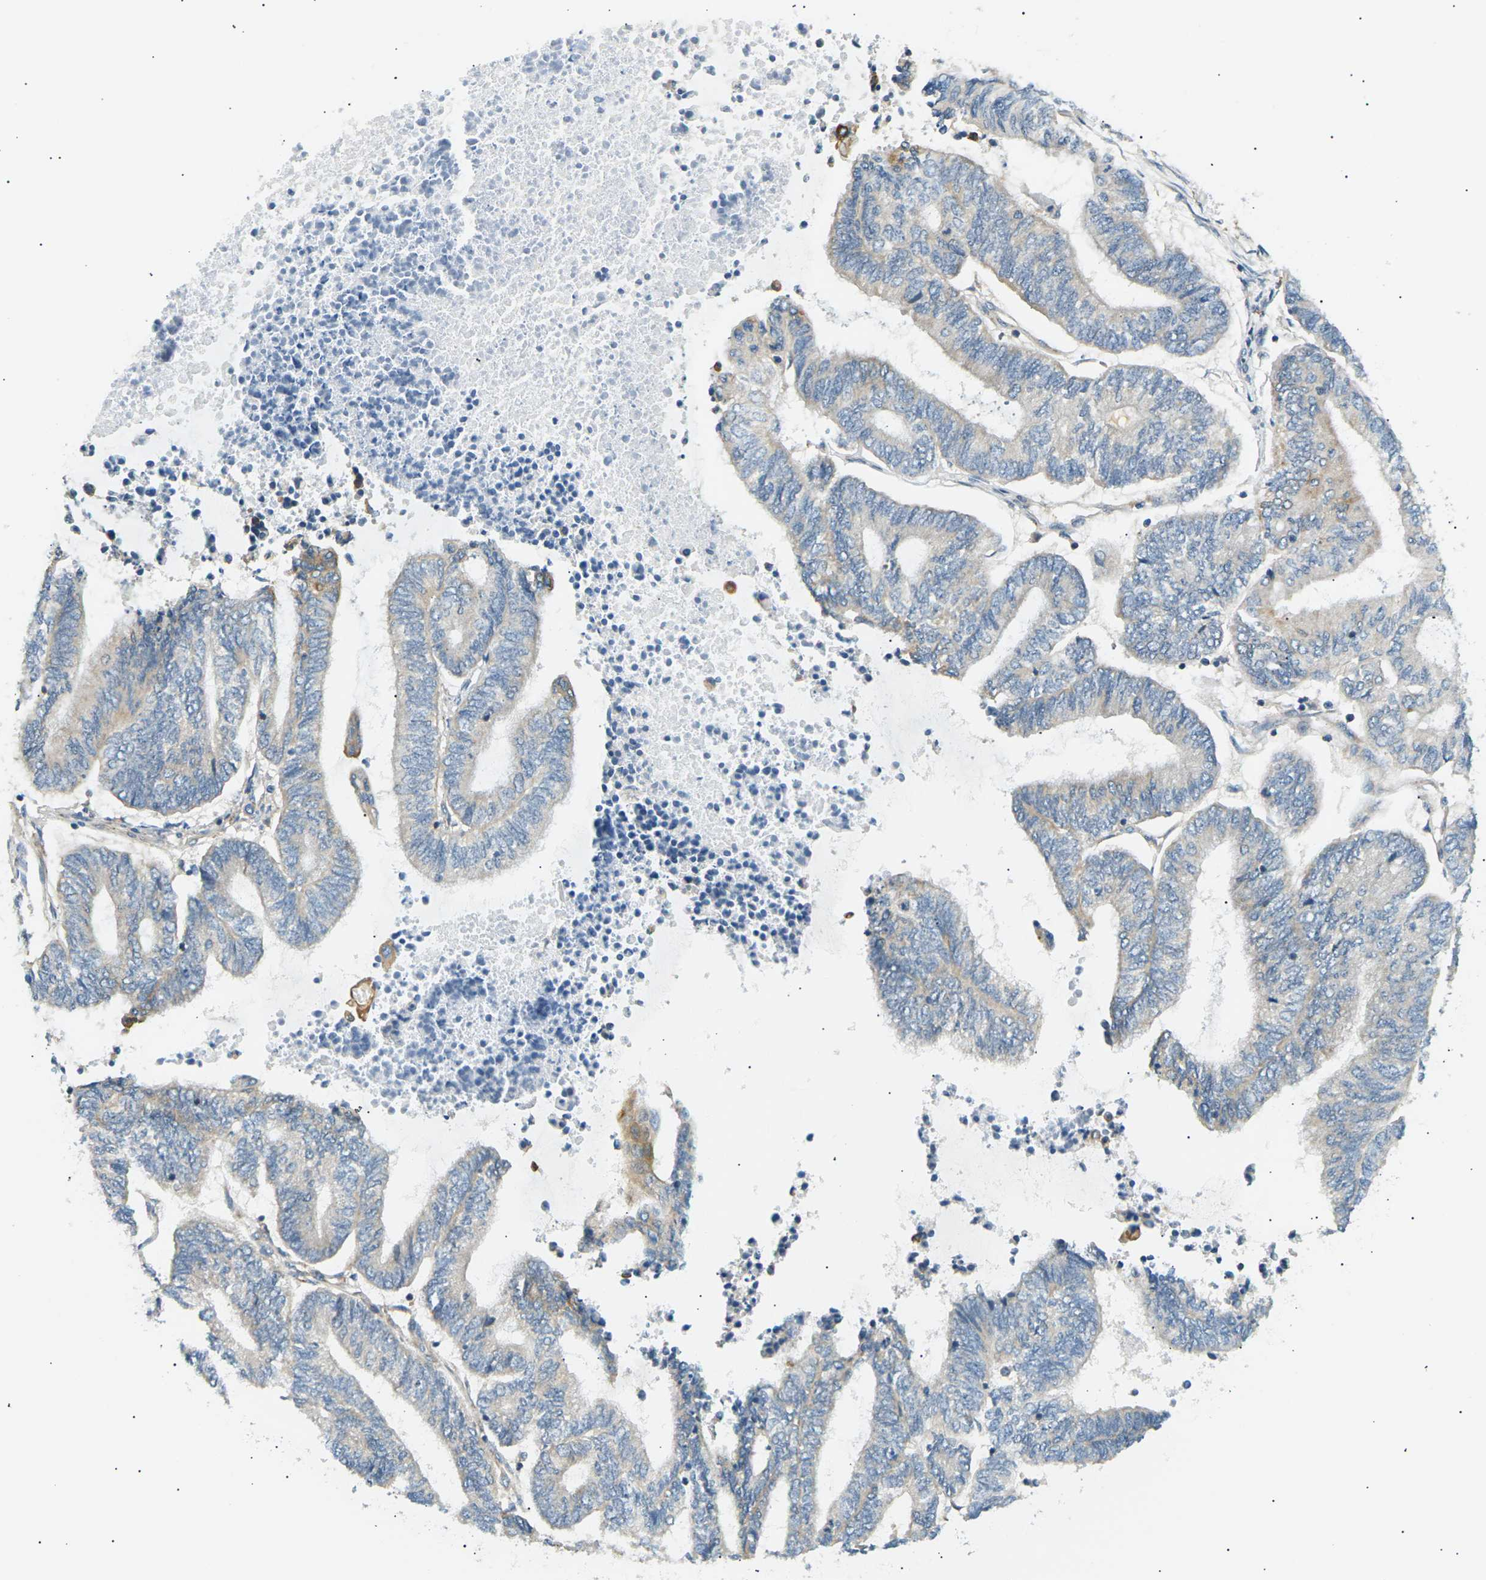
{"staining": {"intensity": "weak", "quantity": "<25%", "location": "cytoplasmic/membranous"}, "tissue": "endometrial cancer", "cell_type": "Tumor cells", "image_type": "cancer", "snomed": [{"axis": "morphology", "description": "Adenocarcinoma, NOS"}, {"axis": "topography", "description": "Uterus"}, {"axis": "topography", "description": "Endometrium"}], "caption": "Immunohistochemical staining of human endometrial cancer (adenocarcinoma) displays no significant staining in tumor cells. Nuclei are stained in blue.", "gene": "TBC1D8", "patient": {"sex": "female", "age": 70}}